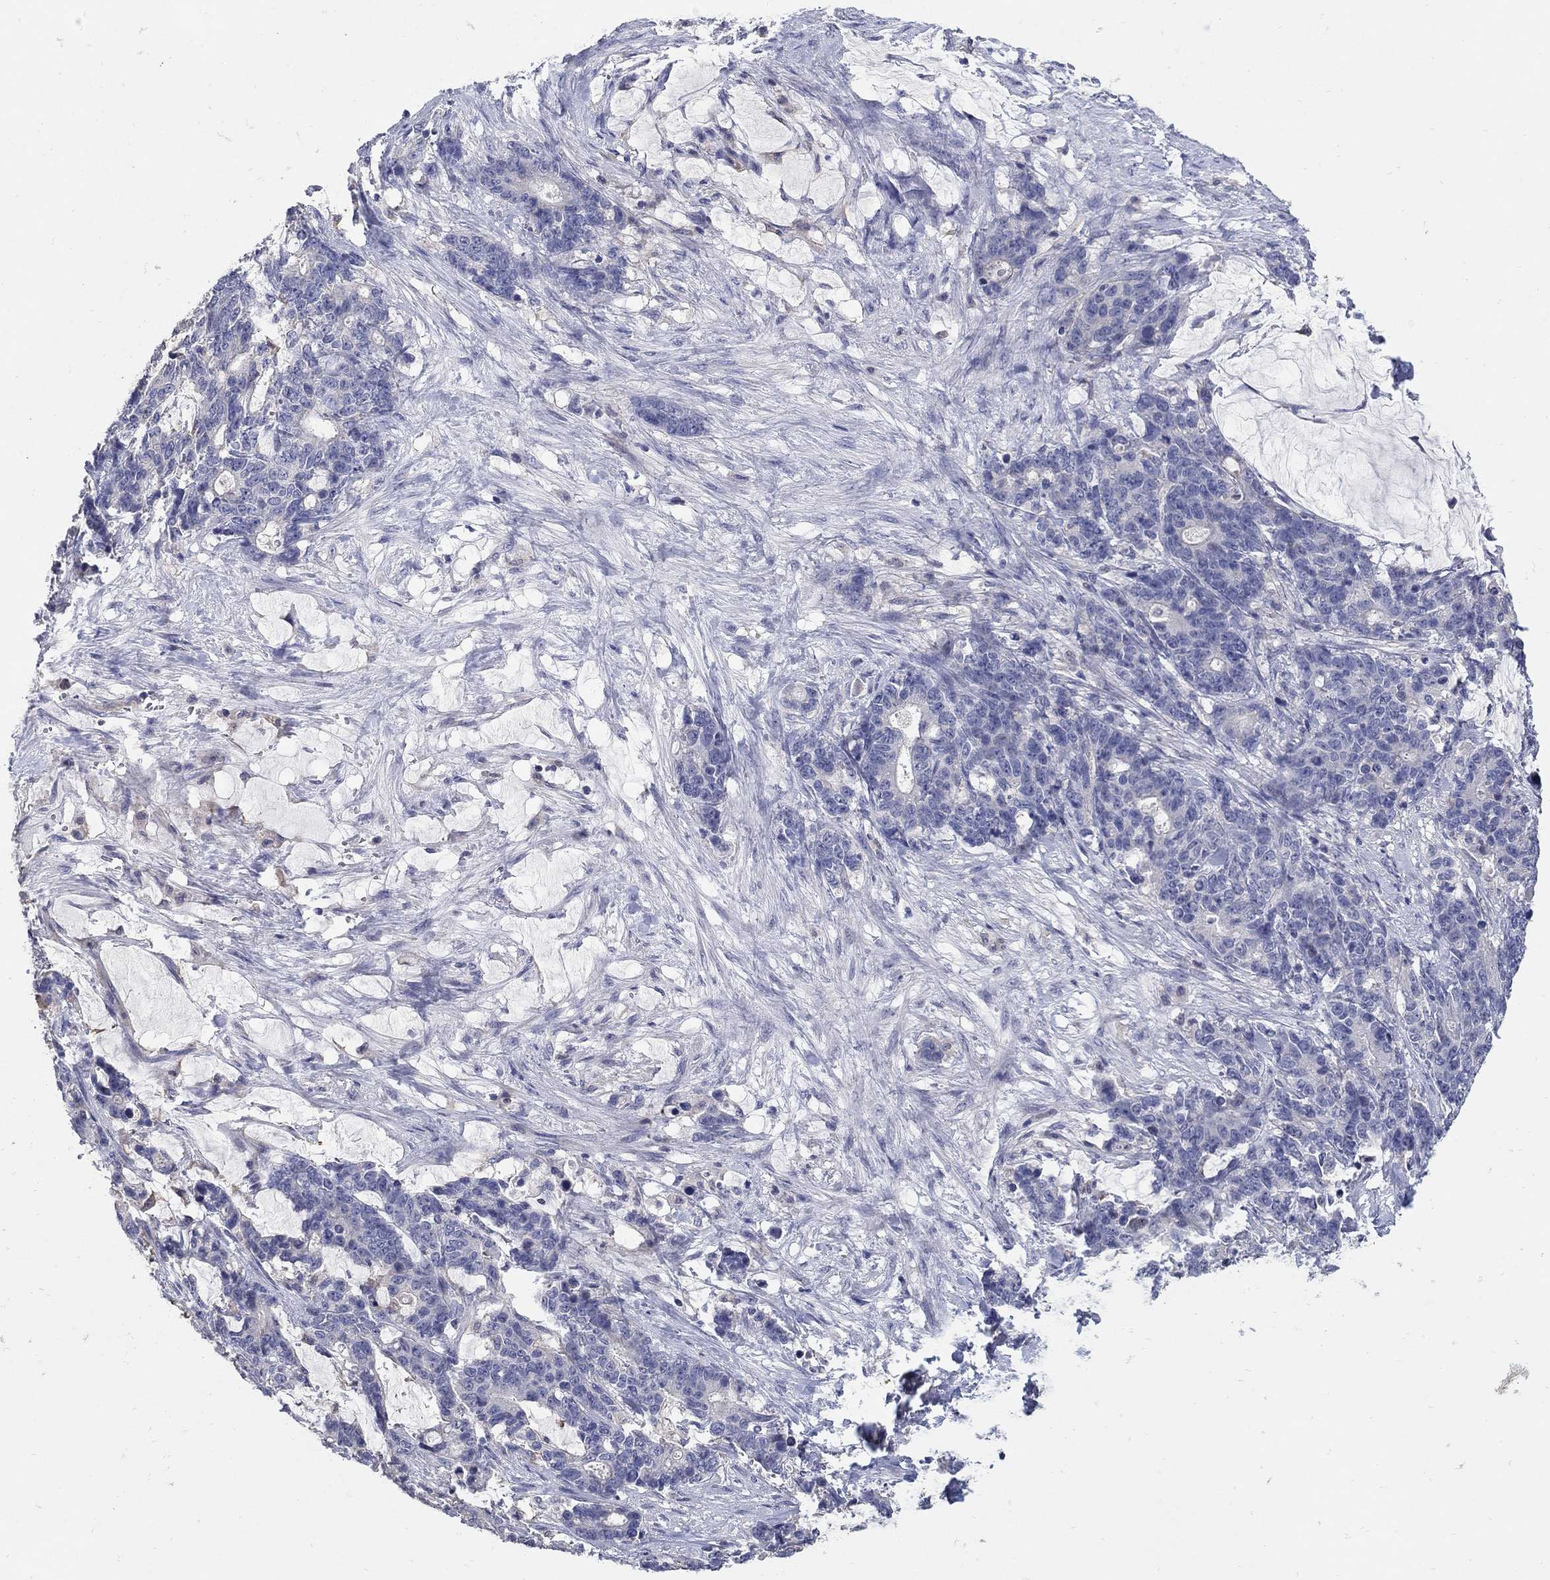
{"staining": {"intensity": "negative", "quantity": "none", "location": "none"}, "tissue": "stomach cancer", "cell_type": "Tumor cells", "image_type": "cancer", "snomed": [{"axis": "morphology", "description": "Normal tissue, NOS"}, {"axis": "morphology", "description": "Adenocarcinoma, NOS"}, {"axis": "topography", "description": "Stomach"}], "caption": "This is an immunohistochemistry (IHC) micrograph of human stomach cancer (adenocarcinoma). There is no staining in tumor cells.", "gene": "CETN1", "patient": {"sex": "female", "age": 64}}